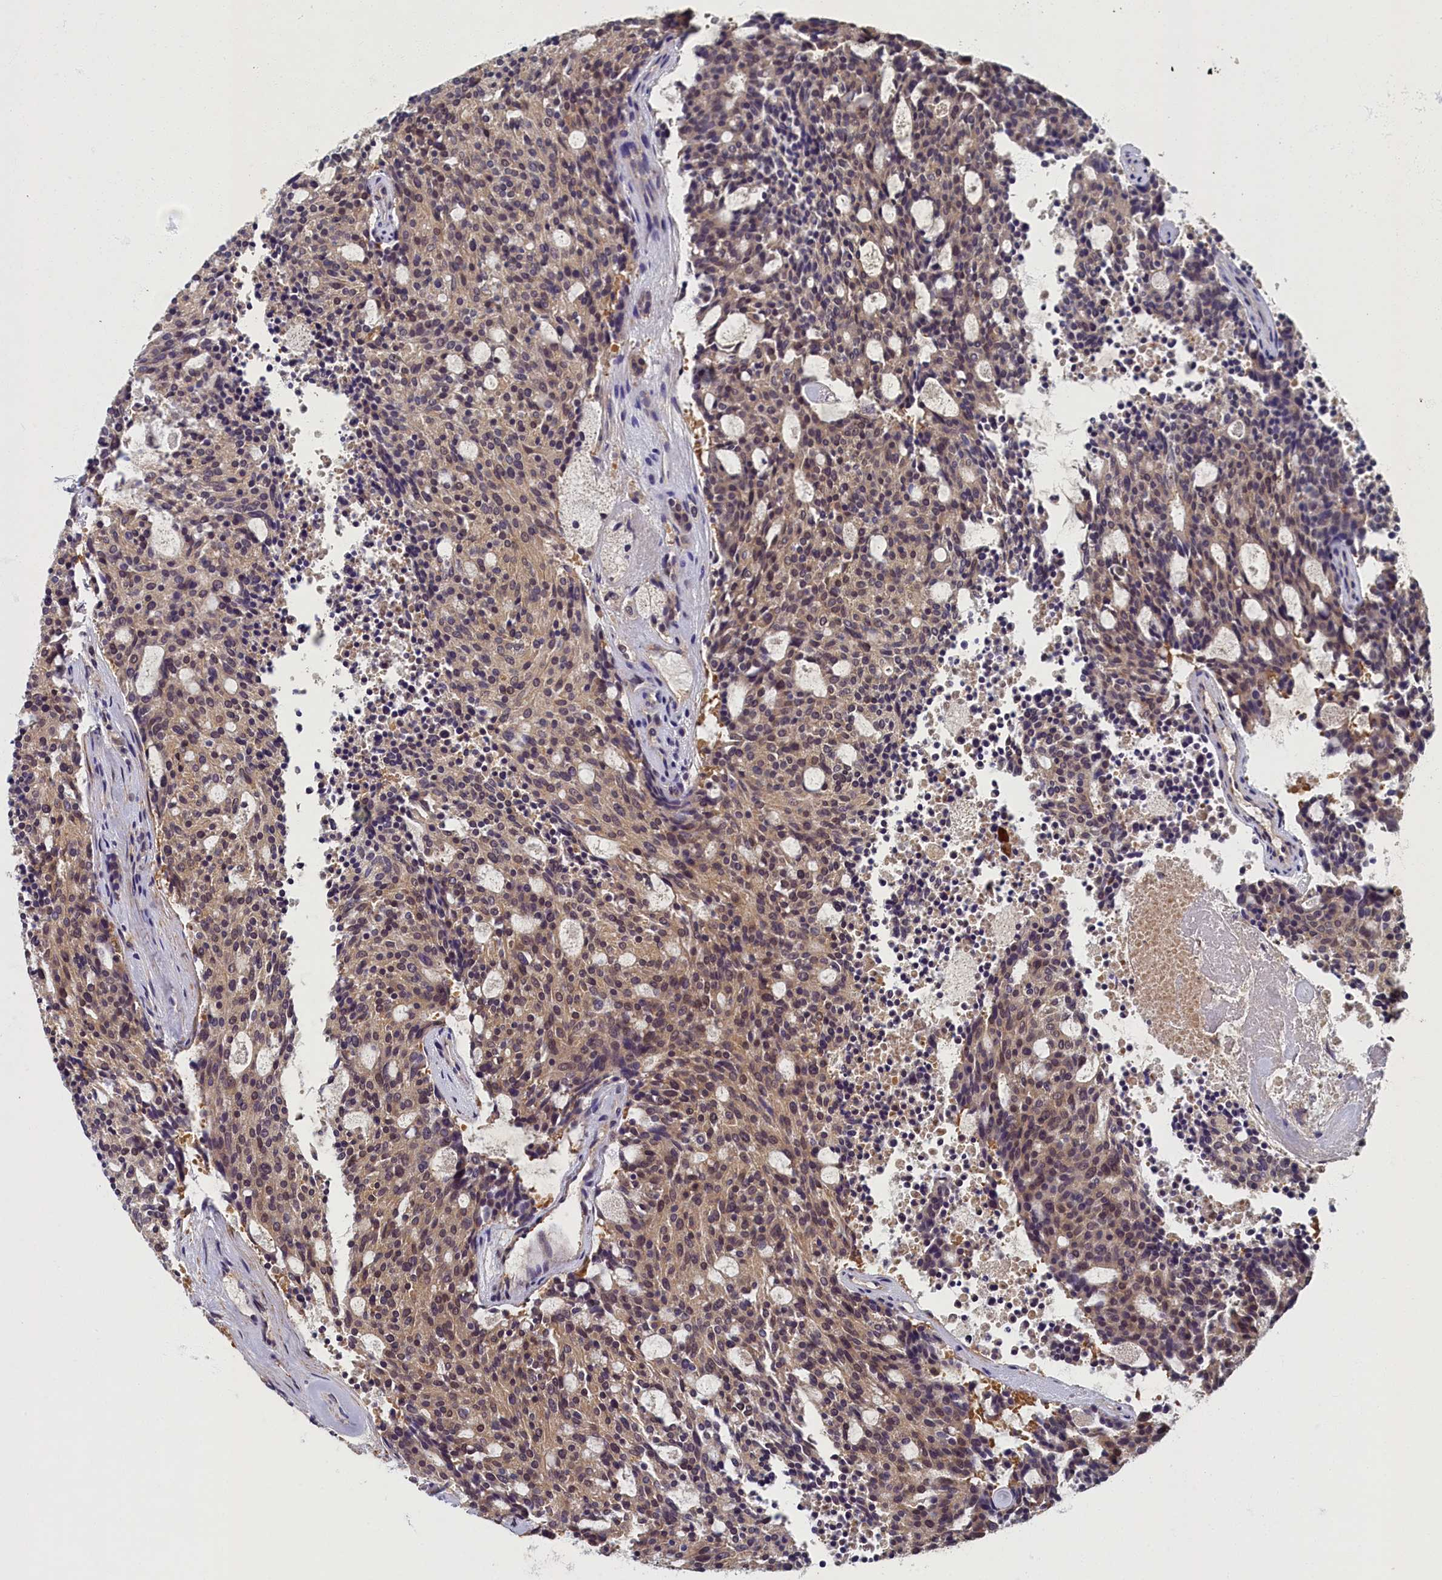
{"staining": {"intensity": "moderate", "quantity": "25%-75%", "location": "cytoplasmic/membranous,nuclear"}, "tissue": "carcinoid", "cell_type": "Tumor cells", "image_type": "cancer", "snomed": [{"axis": "morphology", "description": "Carcinoid, malignant, NOS"}, {"axis": "topography", "description": "Pancreas"}], "caption": "IHC of malignant carcinoid exhibits medium levels of moderate cytoplasmic/membranous and nuclear expression in about 25%-75% of tumor cells.", "gene": "TBCB", "patient": {"sex": "female", "age": 54}}